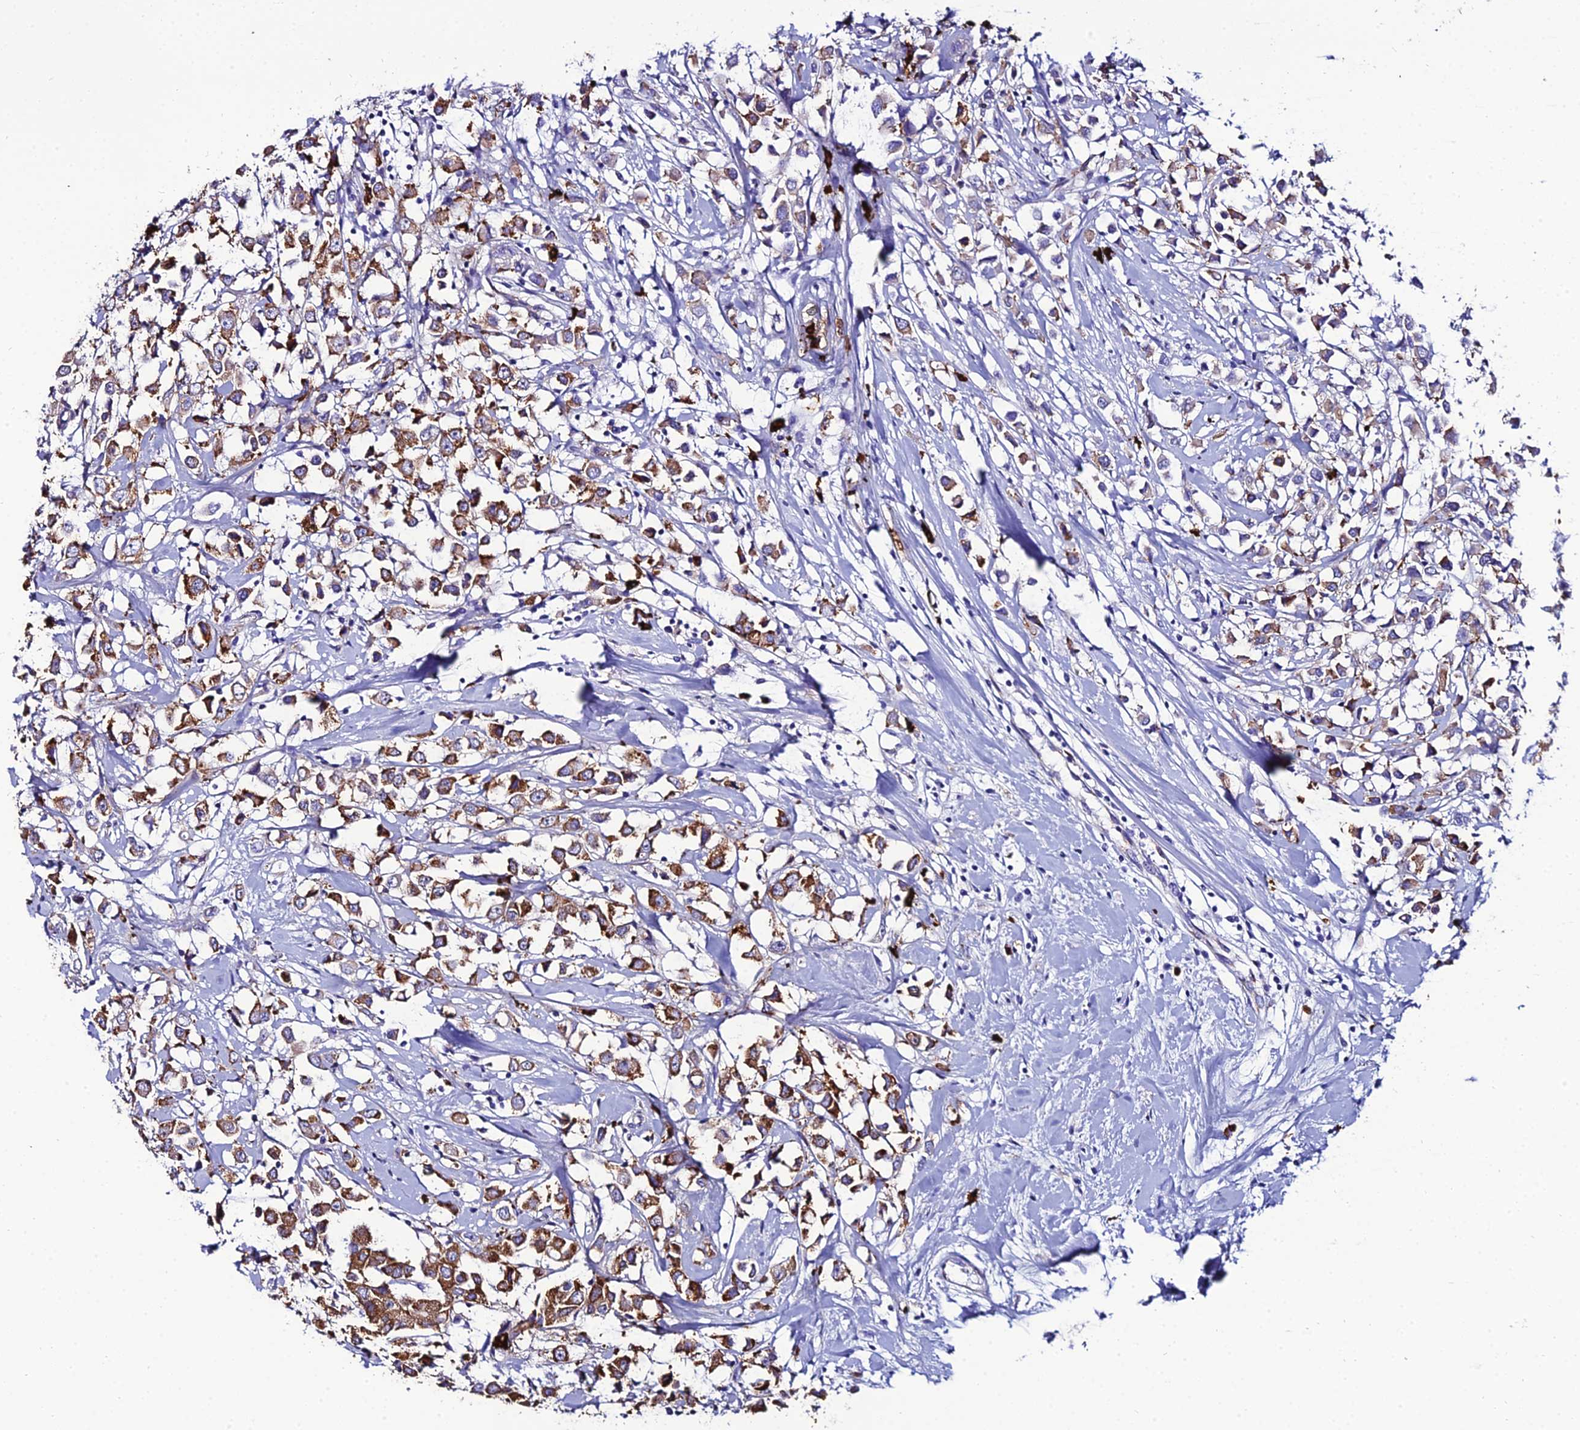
{"staining": {"intensity": "moderate", "quantity": ">75%", "location": "cytoplasmic/membranous"}, "tissue": "breast cancer", "cell_type": "Tumor cells", "image_type": "cancer", "snomed": [{"axis": "morphology", "description": "Duct carcinoma"}, {"axis": "topography", "description": "Breast"}], "caption": "Moderate cytoplasmic/membranous protein staining is identified in approximately >75% of tumor cells in breast cancer (intraductal carcinoma). (Brightfield microscopy of DAB IHC at high magnification).", "gene": "TXNDC5", "patient": {"sex": "female", "age": 61}}